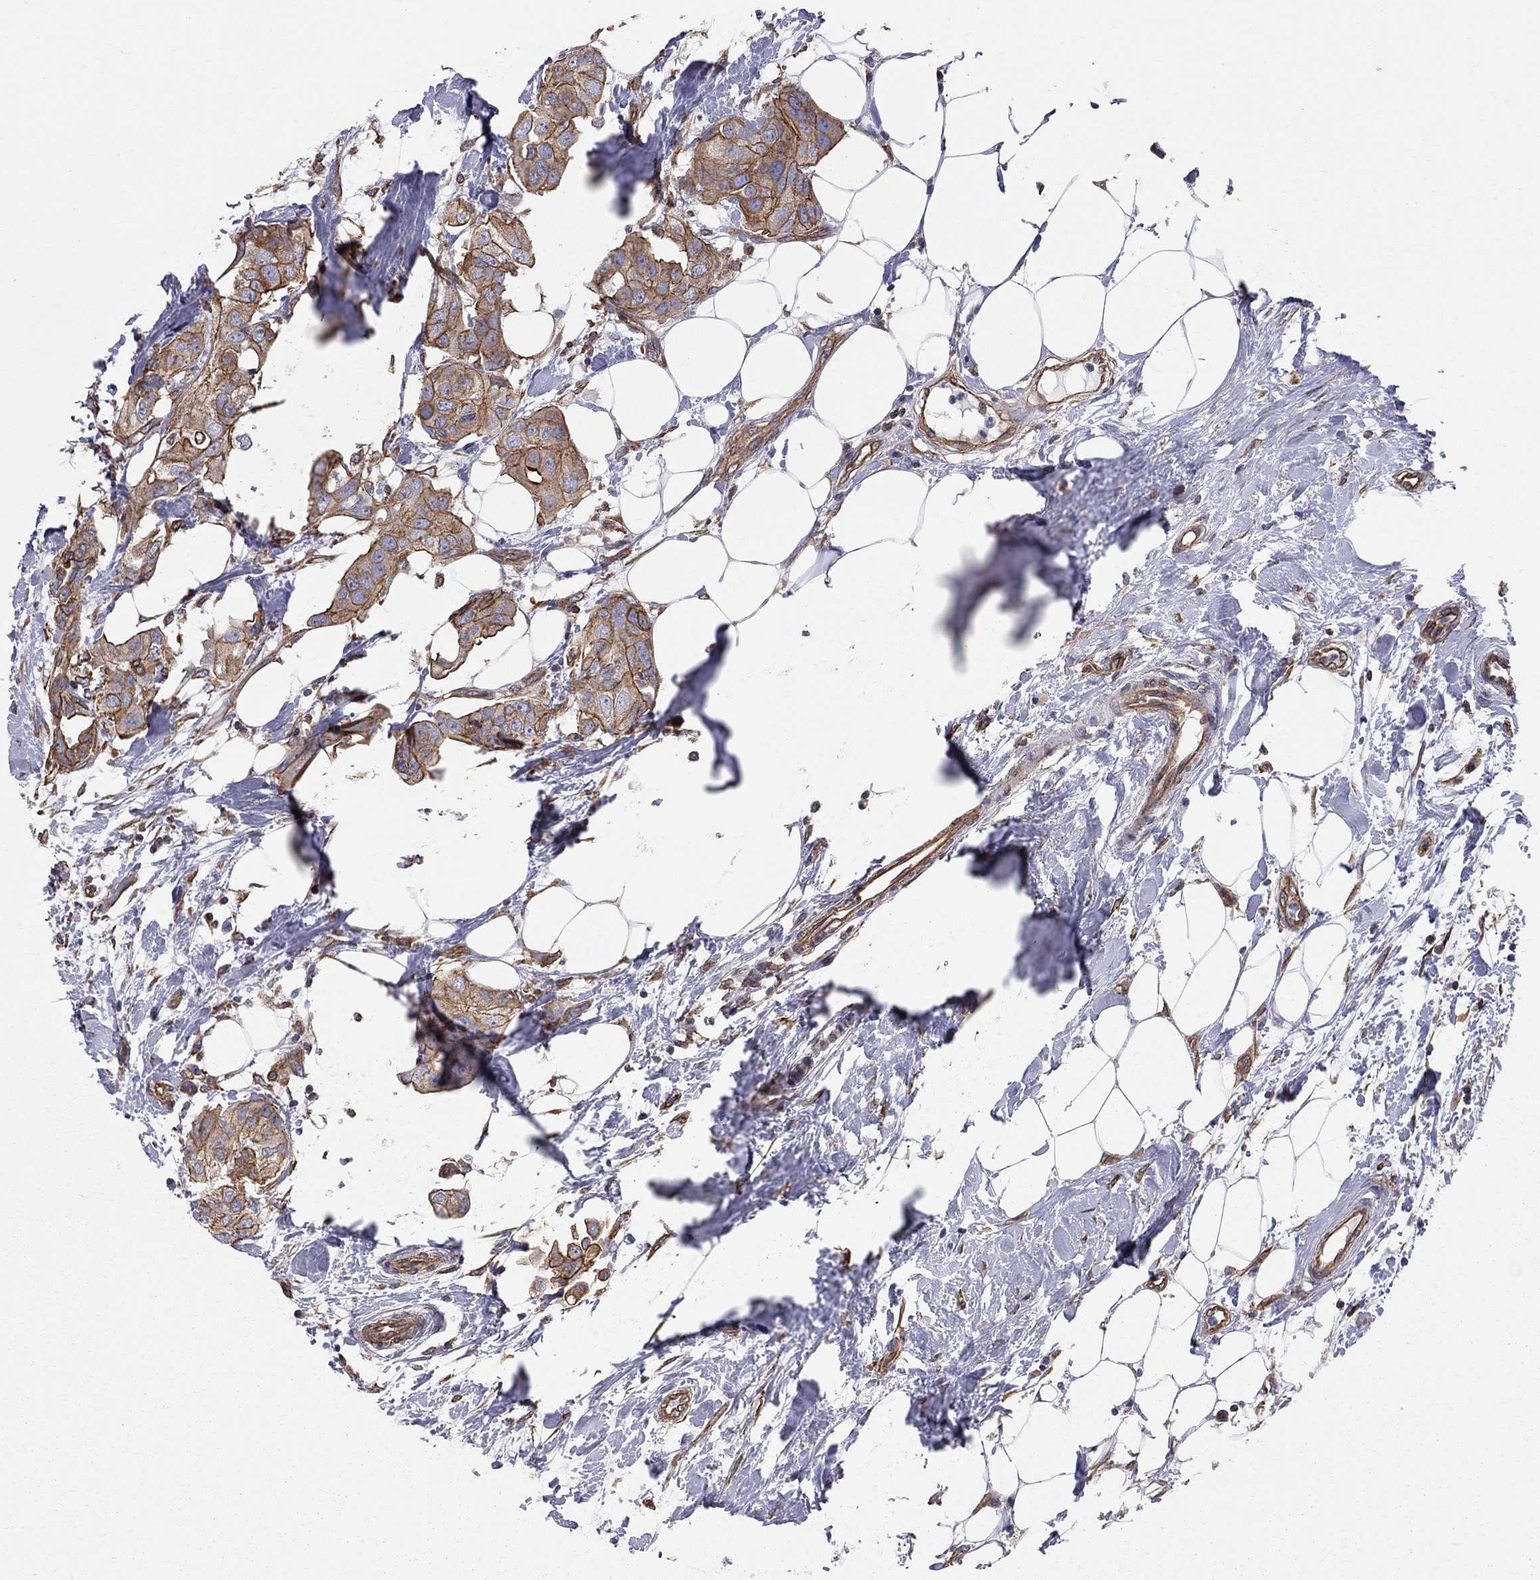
{"staining": {"intensity": "strong", "quantity": "25%-75%", "location": "cytoplasmic/membranous"}, "tissue": "breast cancer", "cell_type": "Tumor cells", "image_type": "cancer", "snomed": [{"axis": "morphology", "description": "Normal tissue, NOS"}, {"axis": "morphology", "description": "Duct carcinoma"}, {"axis": "topography", "description": "Breast"}], "caption": "Human breast infiltrating ductal carcinoma stained with a brown dye exhibits strong cytoplasmic/membranous positive expression in approximately 25%-75% of tumor cells.", "gene": "BICDL2", "patient": {"sex": "female", "age": 40}}